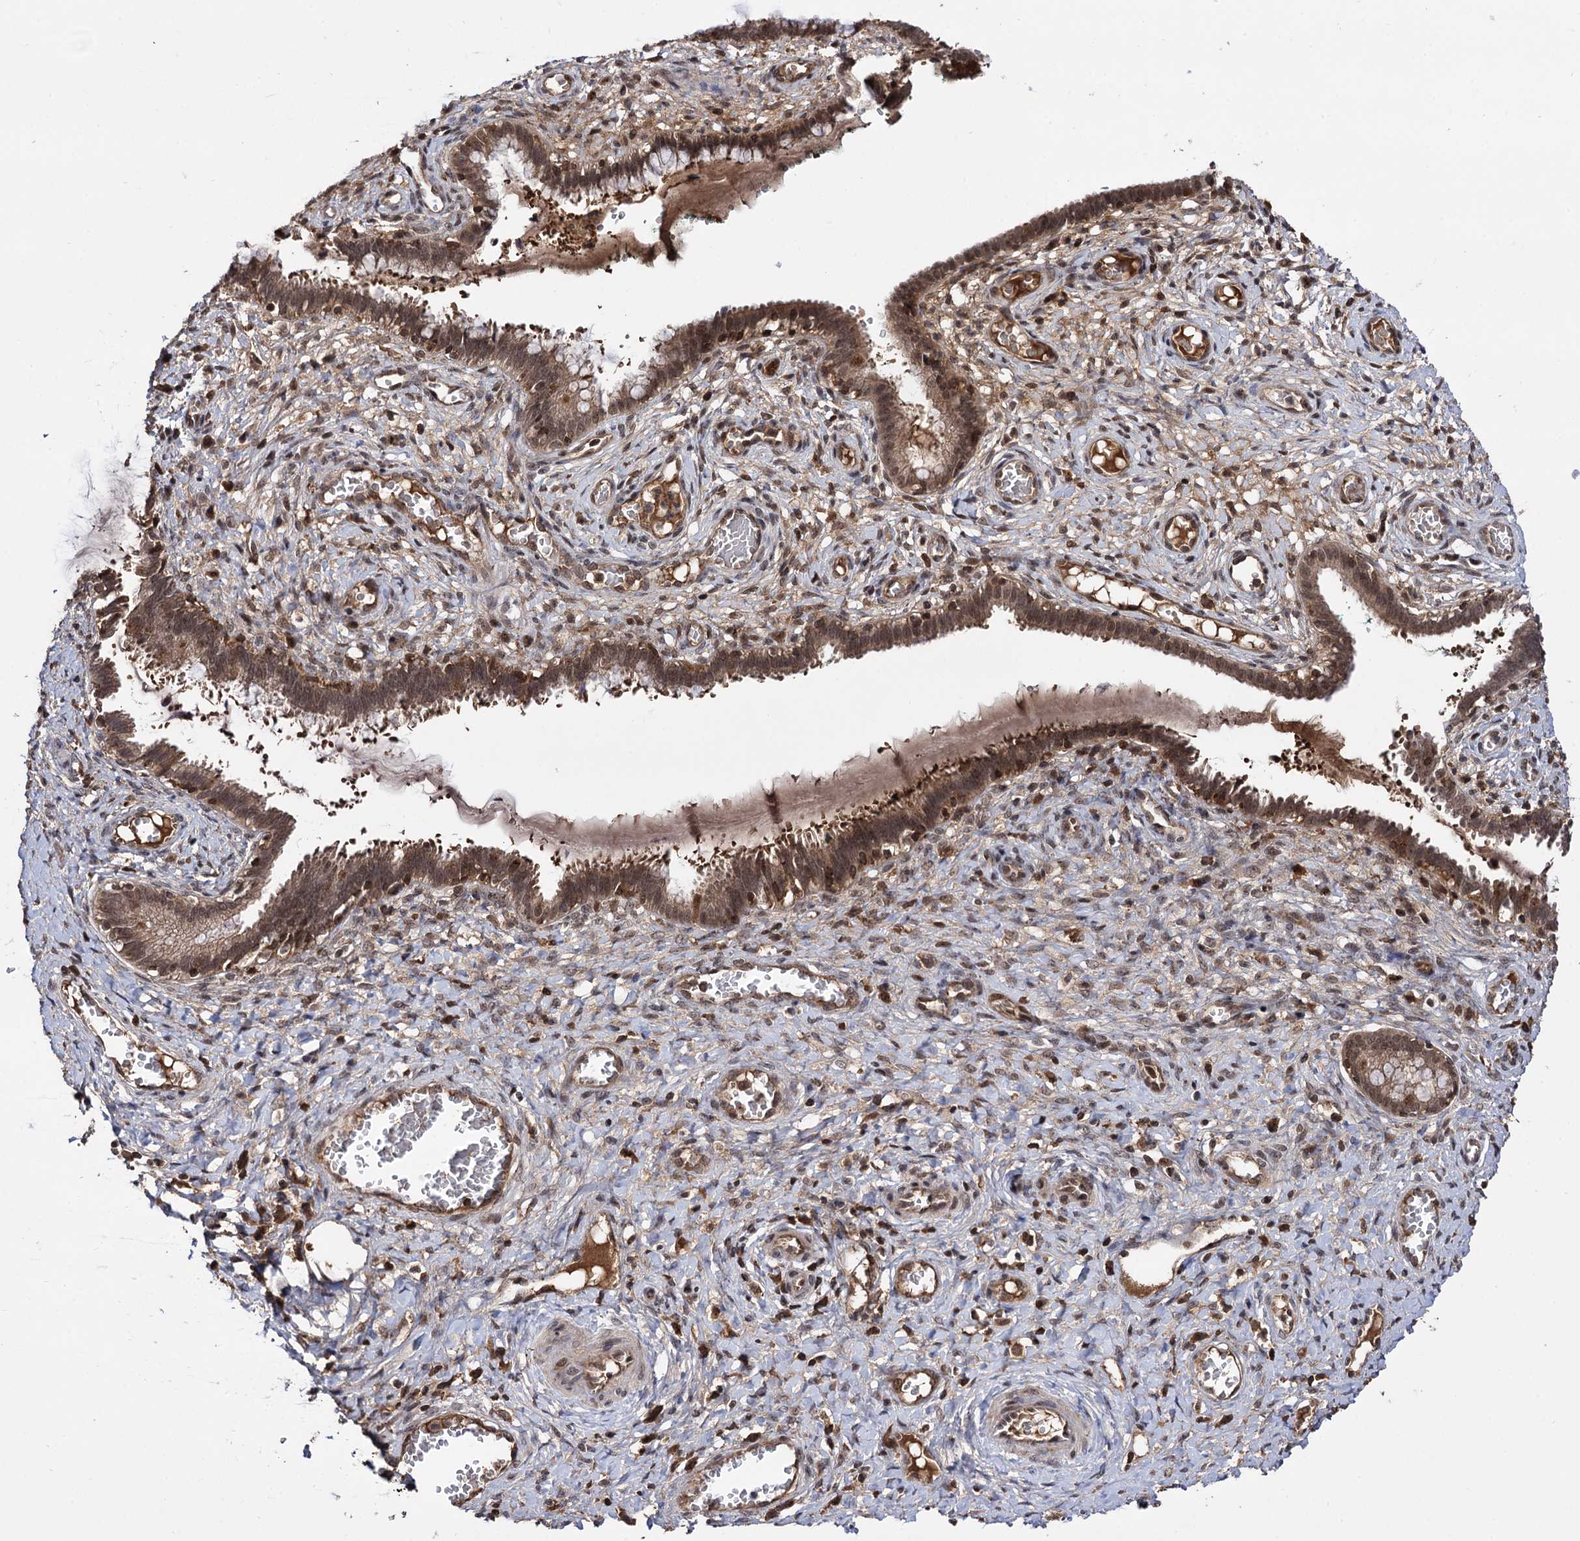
{"staining": {"intensity": "moderate", "quantity": ">75%", "location": "cytoplasmic/membranous,nuclear"}, "tissue": "cervix", "cell_type": "Glandular cells", "image_type": "normal", "snomed": [{"axis": "morphology", "description": "Normal tissue, NOS"}, {"axis": "morphology", "description": "Adenocarcinoma, NOS"}, {"axis": "topography", "description": "Cervix"}], "caption": "Immunohistochemistry of normal human cervix displays medium levels of moderate cytoplasmic/membranous,nuclear positivity in about >75% of glandular cells.", "gene": "MICAL2", "patient": {"sex": "female", "age": 29}}